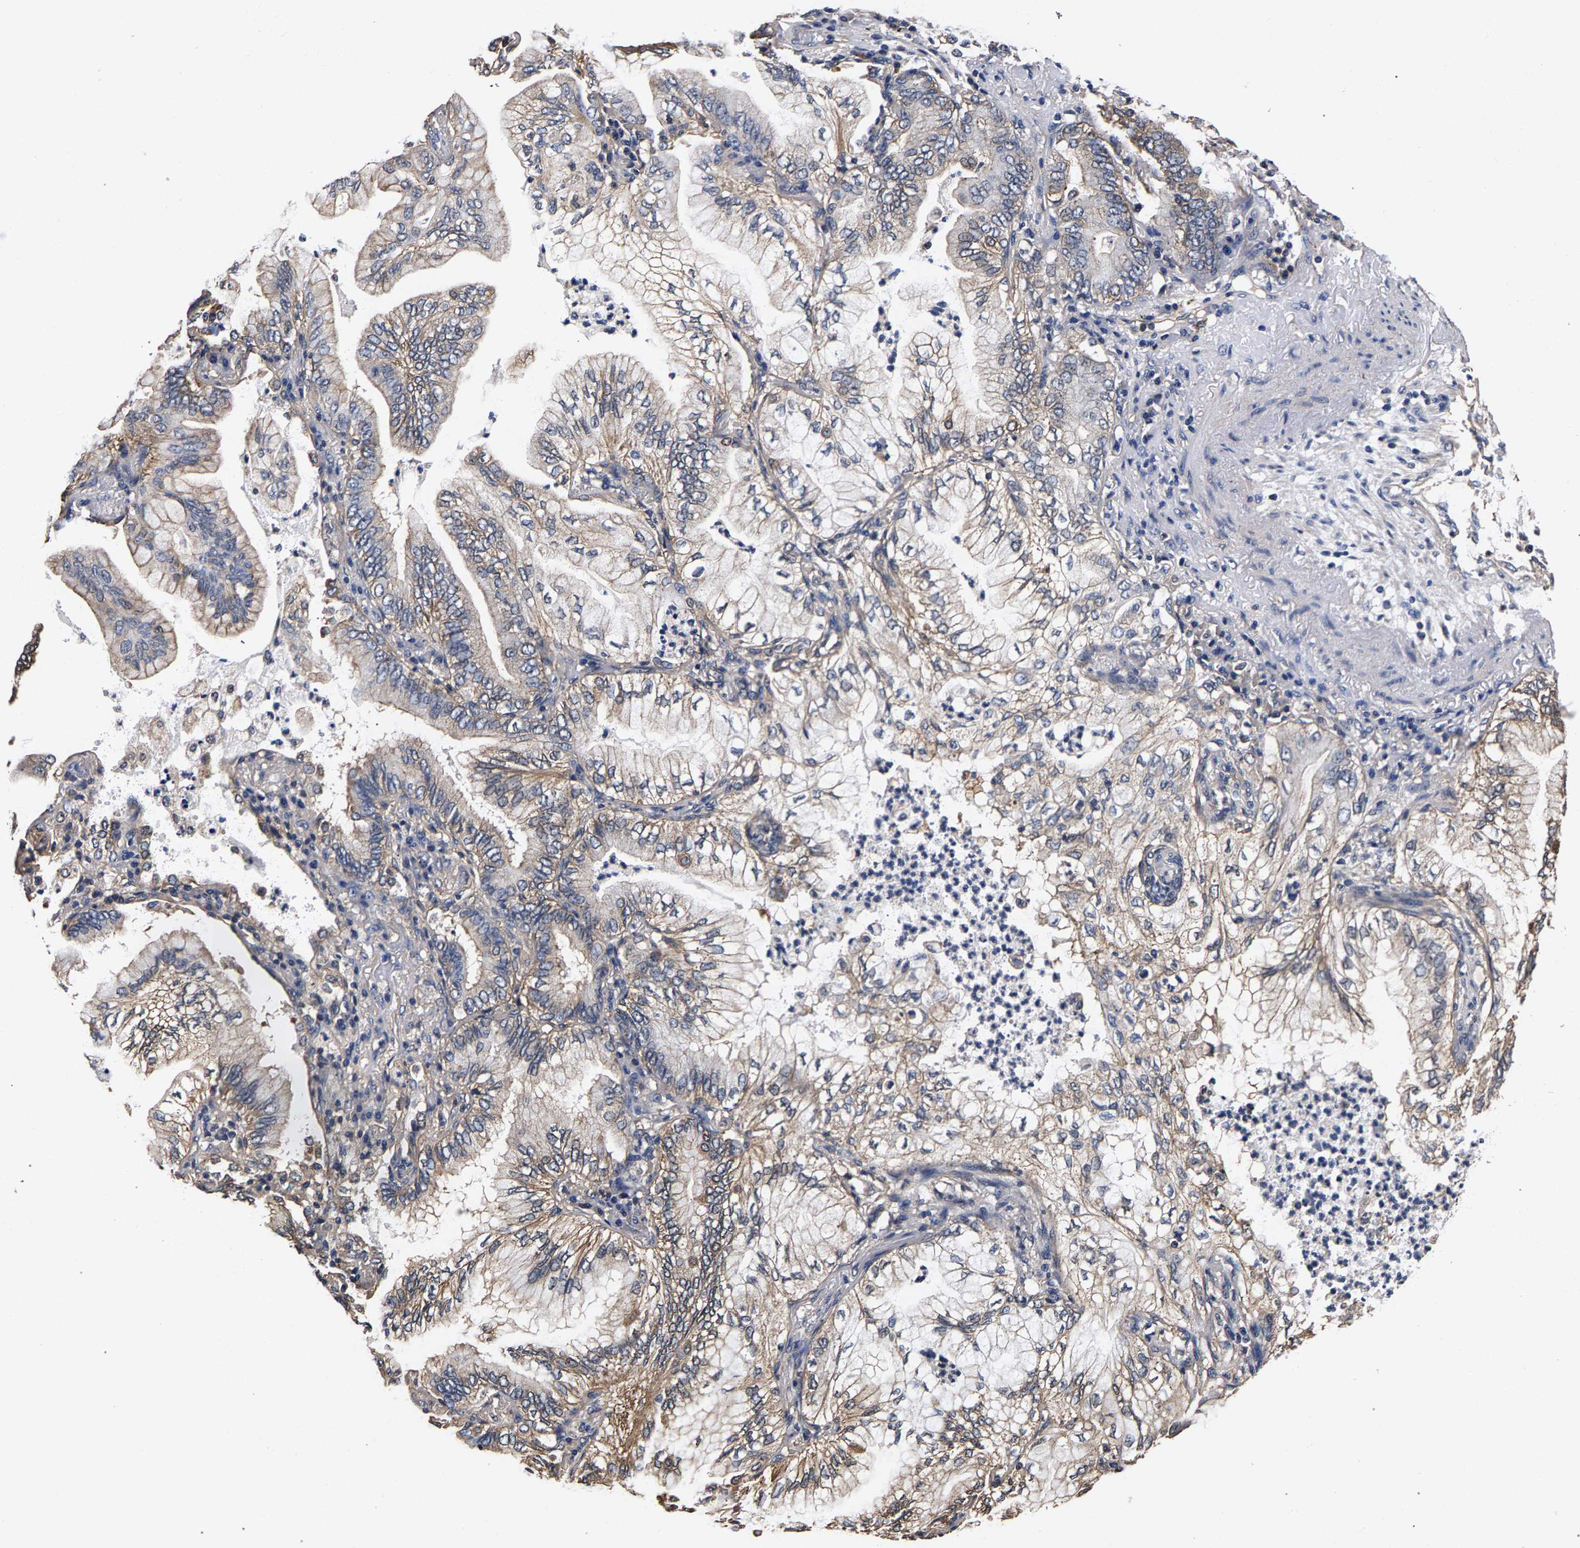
{"staining": {"intensity": "weak", "quantity": ">75%", "location": "cytoplasmic/membranous"}, "tissue": "lung cancer", "cell_type": "Tumor cells", "image_type": "cancer", "snomed": [{"axis": "morphology", "description": "Adenocarcinoma, NOS"}, {"axis": "topography", "description": "Lung"}], "caption": "Lung cancer (adenocarcinoma) was stained to show a protein in brown. There is low levels of weak cytoplasmic/membranous staining in about >75% of tumor cells. The staining is performed using DAB brown chromogen to label protein expression. The nuclei are counter-stained blue using hematoxylin.", "gene": "MARCHF7", "patient": {"sex": "female", "age": 70}}